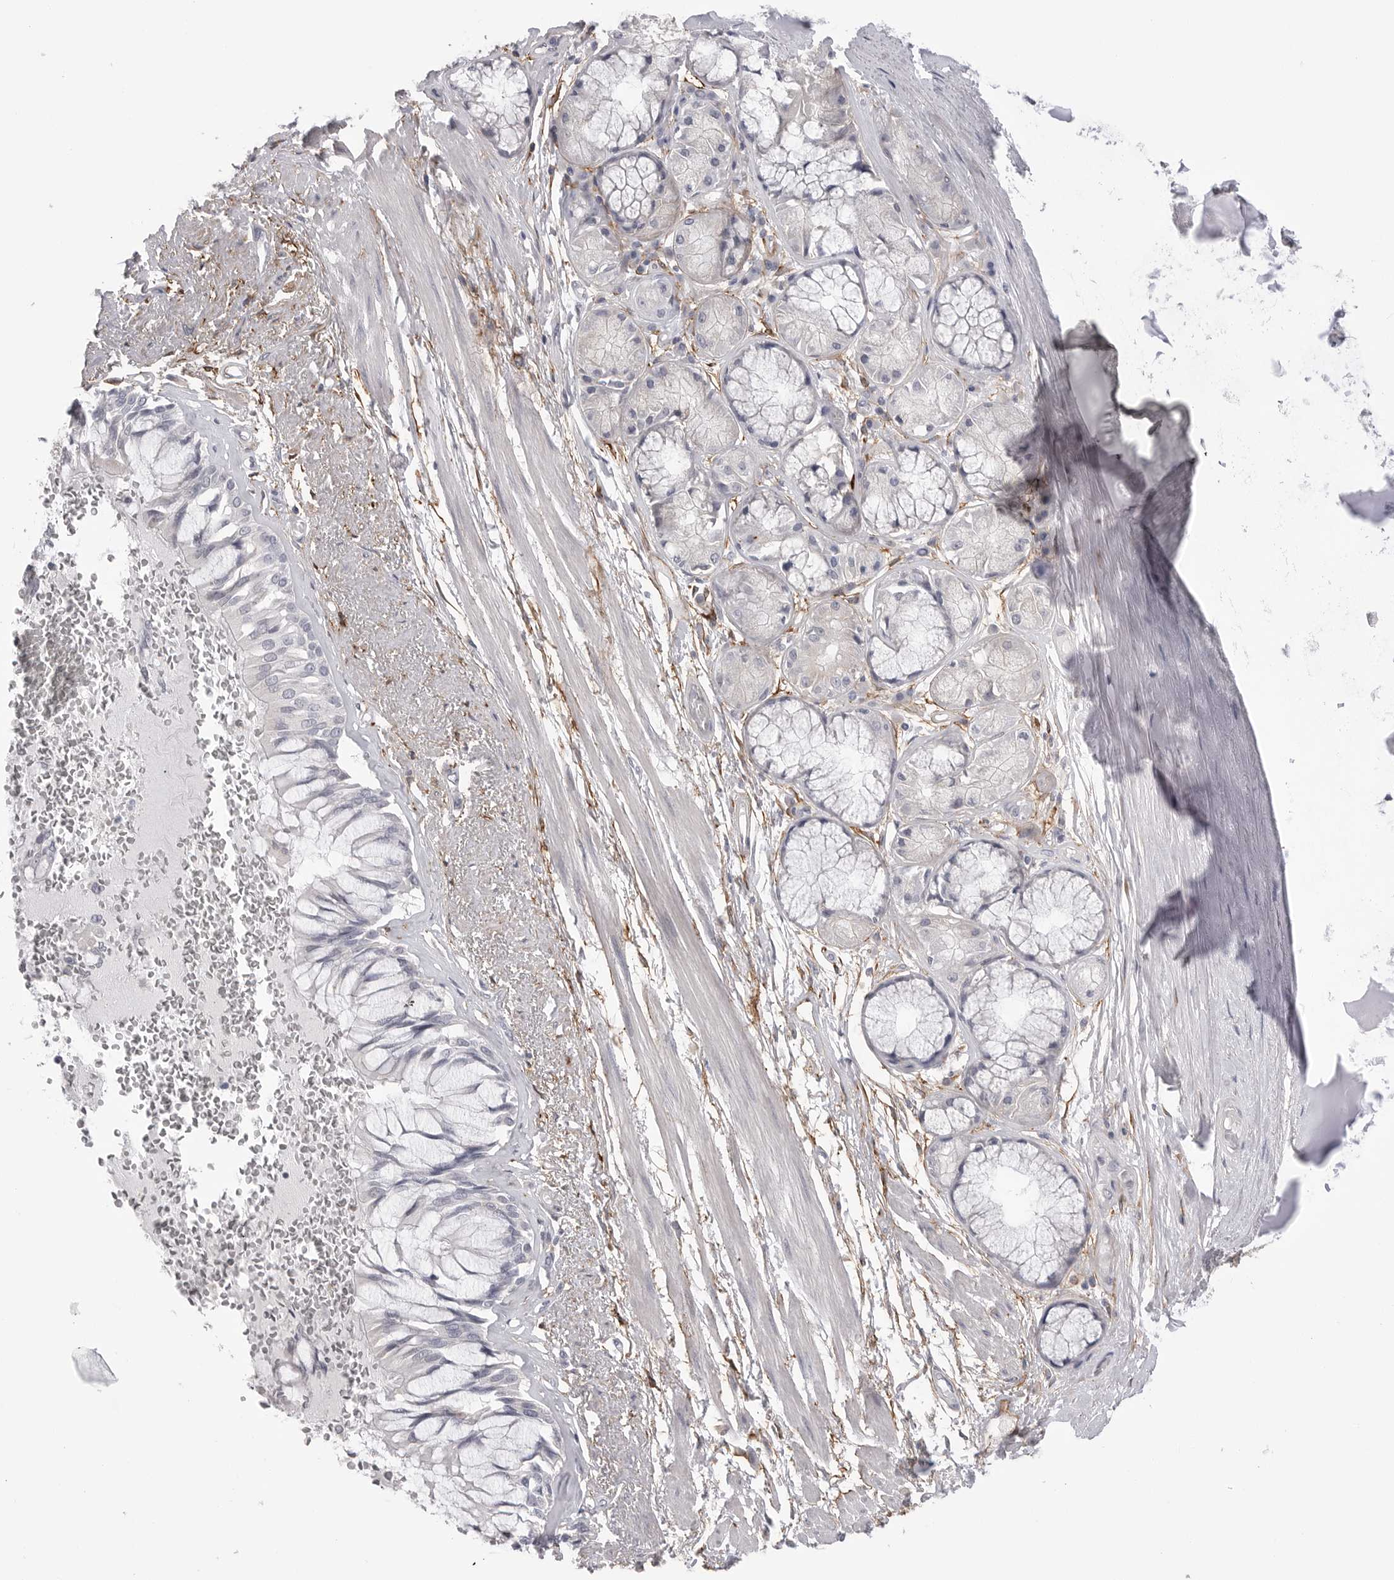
{"staining": {"intensity": "weak", "quantity": "25%-75%", "location": "cytoplasmic/membranous"}, "tissue": "adipose tissue", "cell_type": "Adipocytes", "image_type": "normal", "snomed": [{"axis": "morphology", "description": "Normal tissue, NOS"}, {"axis": "topography", "description": "Bronchus"}], "caption": "DAB immunohistochemical staining of unremarkable adipose tissue demonstrates weak cytoplasmic/membranous protein expression in approximately 25%-75% of adipocytes.", "gene": "AKAP12", "patient": {"sex": "male", "age": 66}}